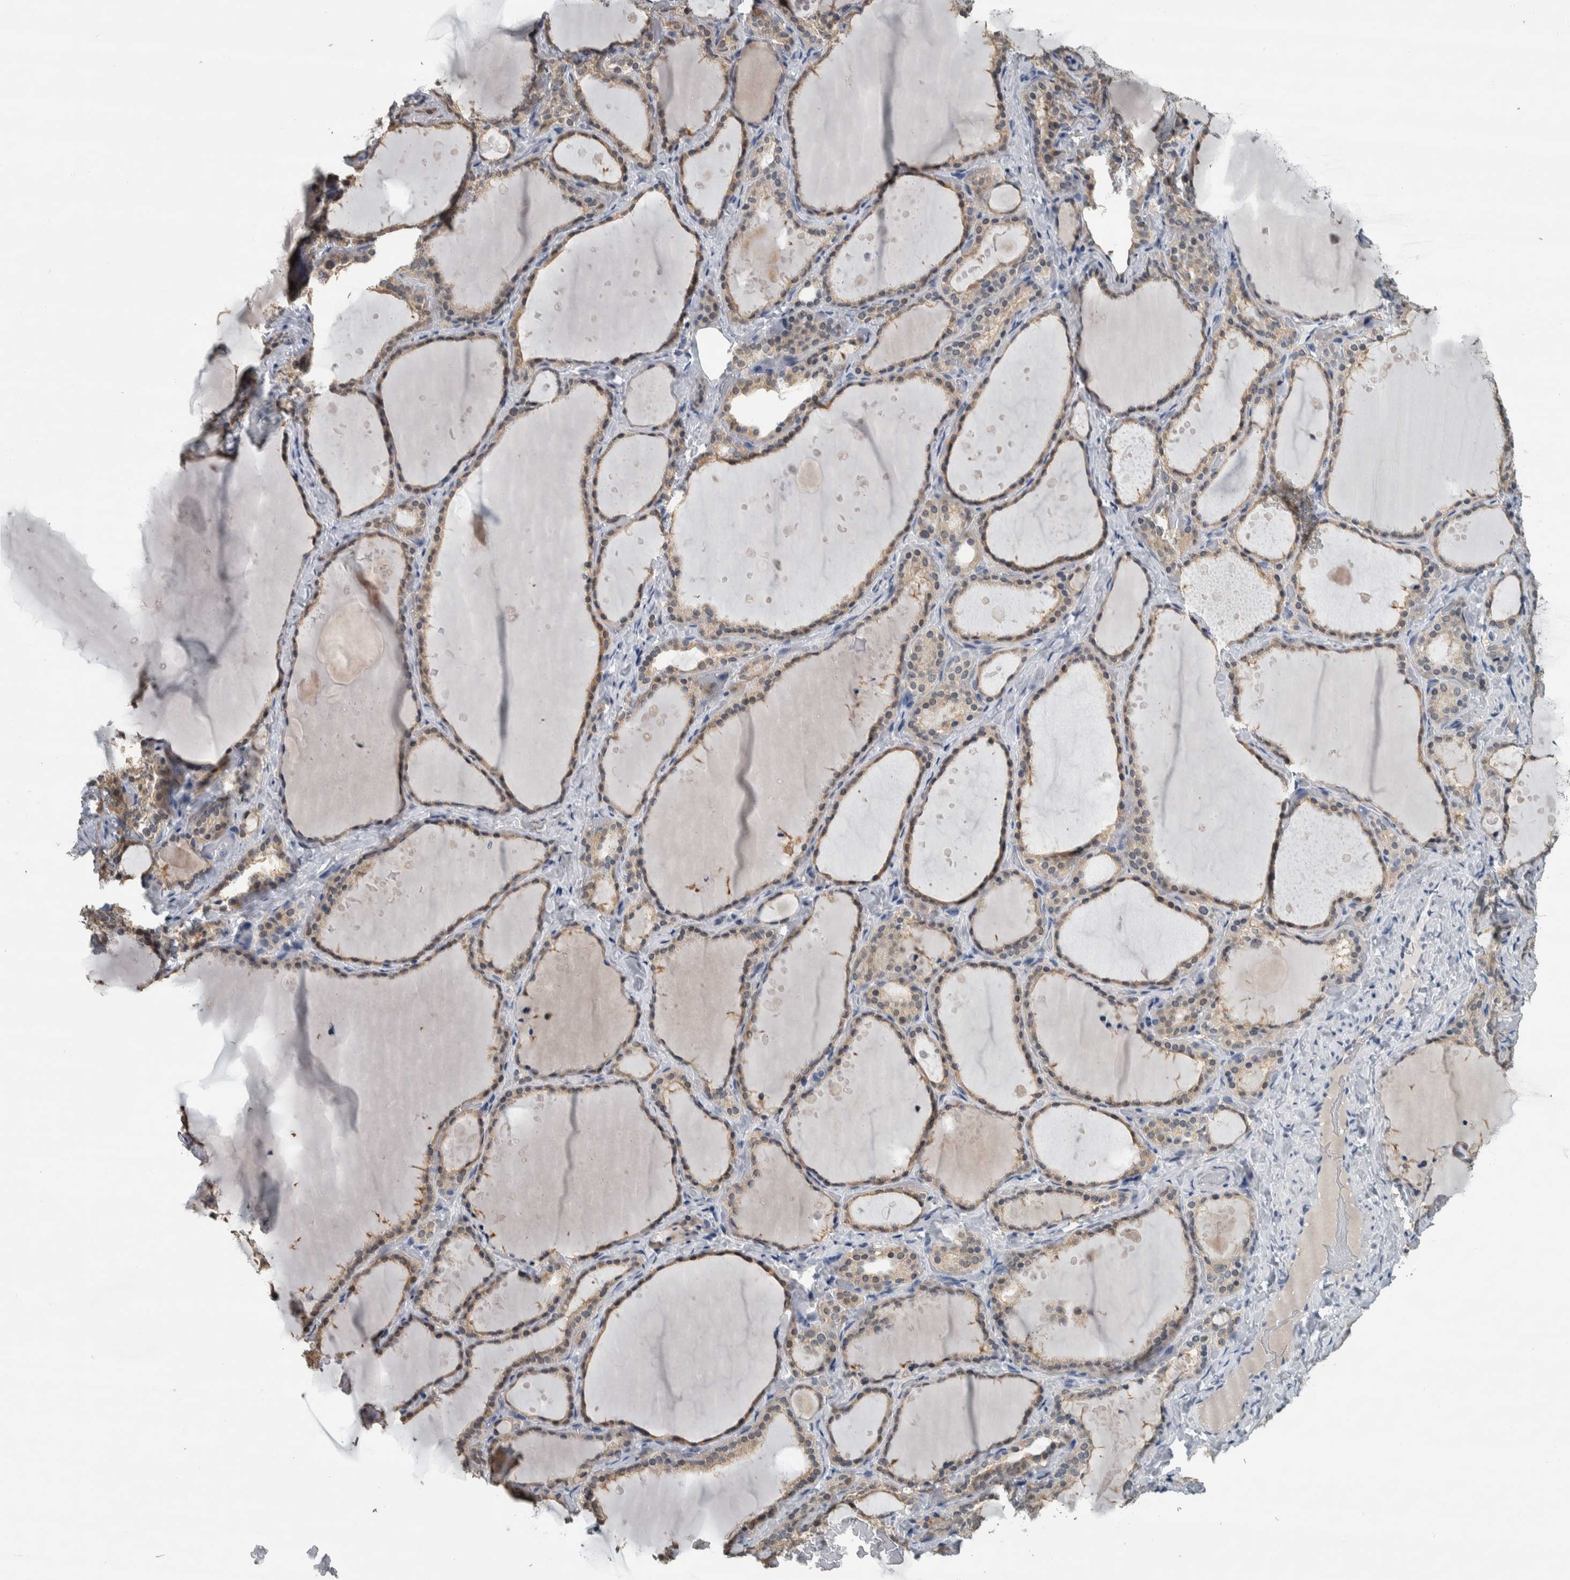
{"staining": {"intensity": "weak", "quantity": "25%-75%", "location": "cytoplasmic/membranous"}, "tissue": "thyroid gland", "cell_type": "Glandular cells", "image_type": "normal", "snomed": [{"axis": "morphology", "description": "Normal tissue, NOS"}, {"axis": "topography", "description": "Thyroid gland"}], "caption": "IHC (DAB (3,3'-diaminobenzidine)) staining of benign human thyroid gland exhibits weak cytoplasmic/membranous protein positivity in approximately 25%-75% of glandular cells. IHC stains the protein of interest in brown and the nuclei are stained blue.", "gene": "CAVIN4", "patient": {"sex": "female", "age": 44}}